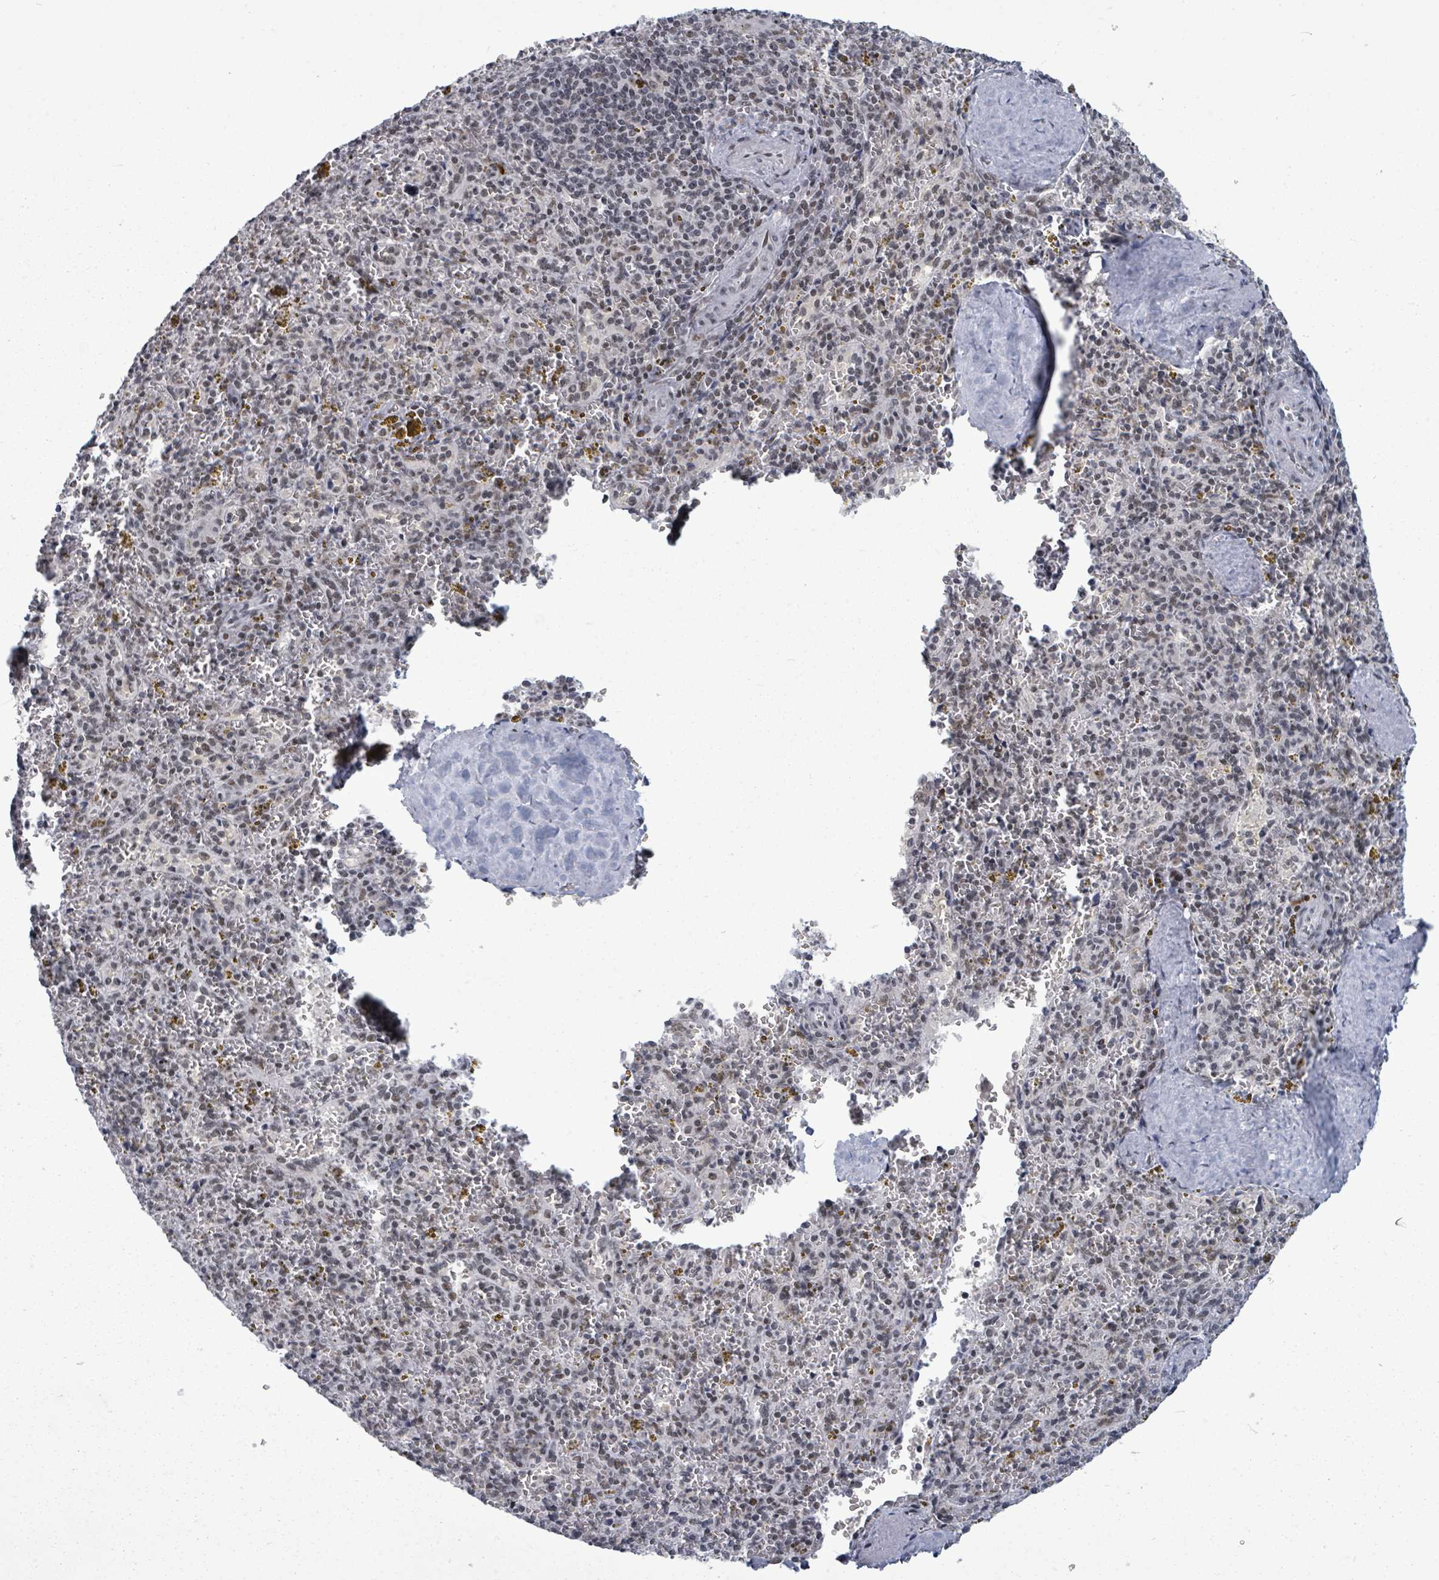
{"staining": {"intensity": "negative", "quantity": "none", "location": "none"}, "tissue": "spleen", "cell_type": "Cells in red pulp", "image_type": "normal", "snomed": [{"axis": "morphology", "description": "Normal tissue, NOS"}, {"axis": "topography", "description": "Spleen"}], "caption": "IHC histopathology image of benign spleen: human spleen stained with DAB (3,3'-diaminobenzidine) shows no significant protein staining in cells in red pulp.", "gene": "BIVM", "patient": {"sex": "male", "age": 57}}